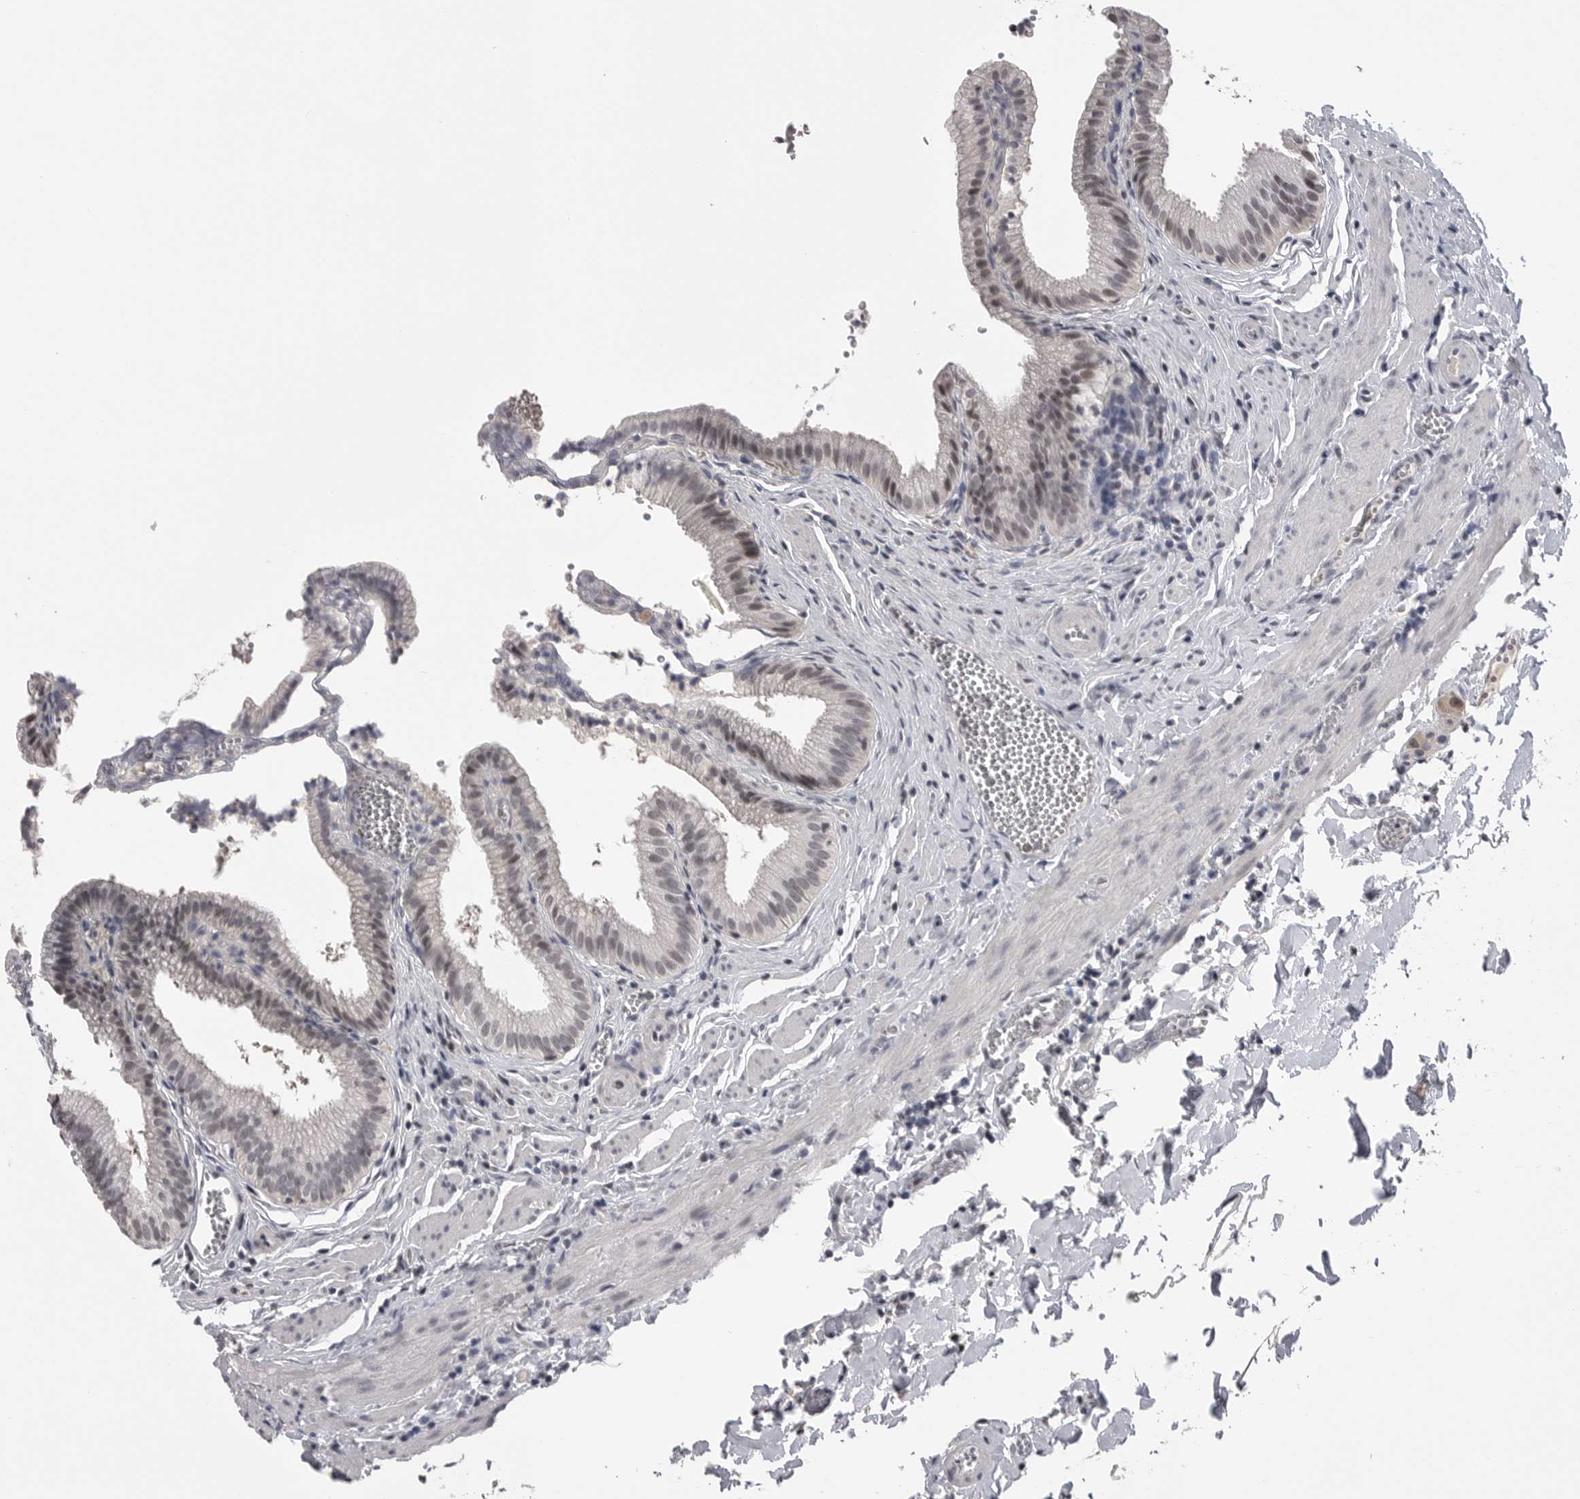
{"staining": {"intensity": "weak", "quantity": ">75%", "location": "nuclear"}, "tissue": "gallbladder", "cell_type": "Glandular cells", "image_type": "normal", "snomed": [{"axis": "morphology", "description": "Normal tissue, NOS"}, {"axis": "topography", "description": "Gallbladder"}], "caption": "Protein staining demonstrates weak nuclear positivity in approximately >75% of glandular cells in unremarkable gallbladder. (DAB IHC with brightfield microscopy, high magnification).", "gene": "DLG2", "patient": {"sex": "male", "age": 38}}